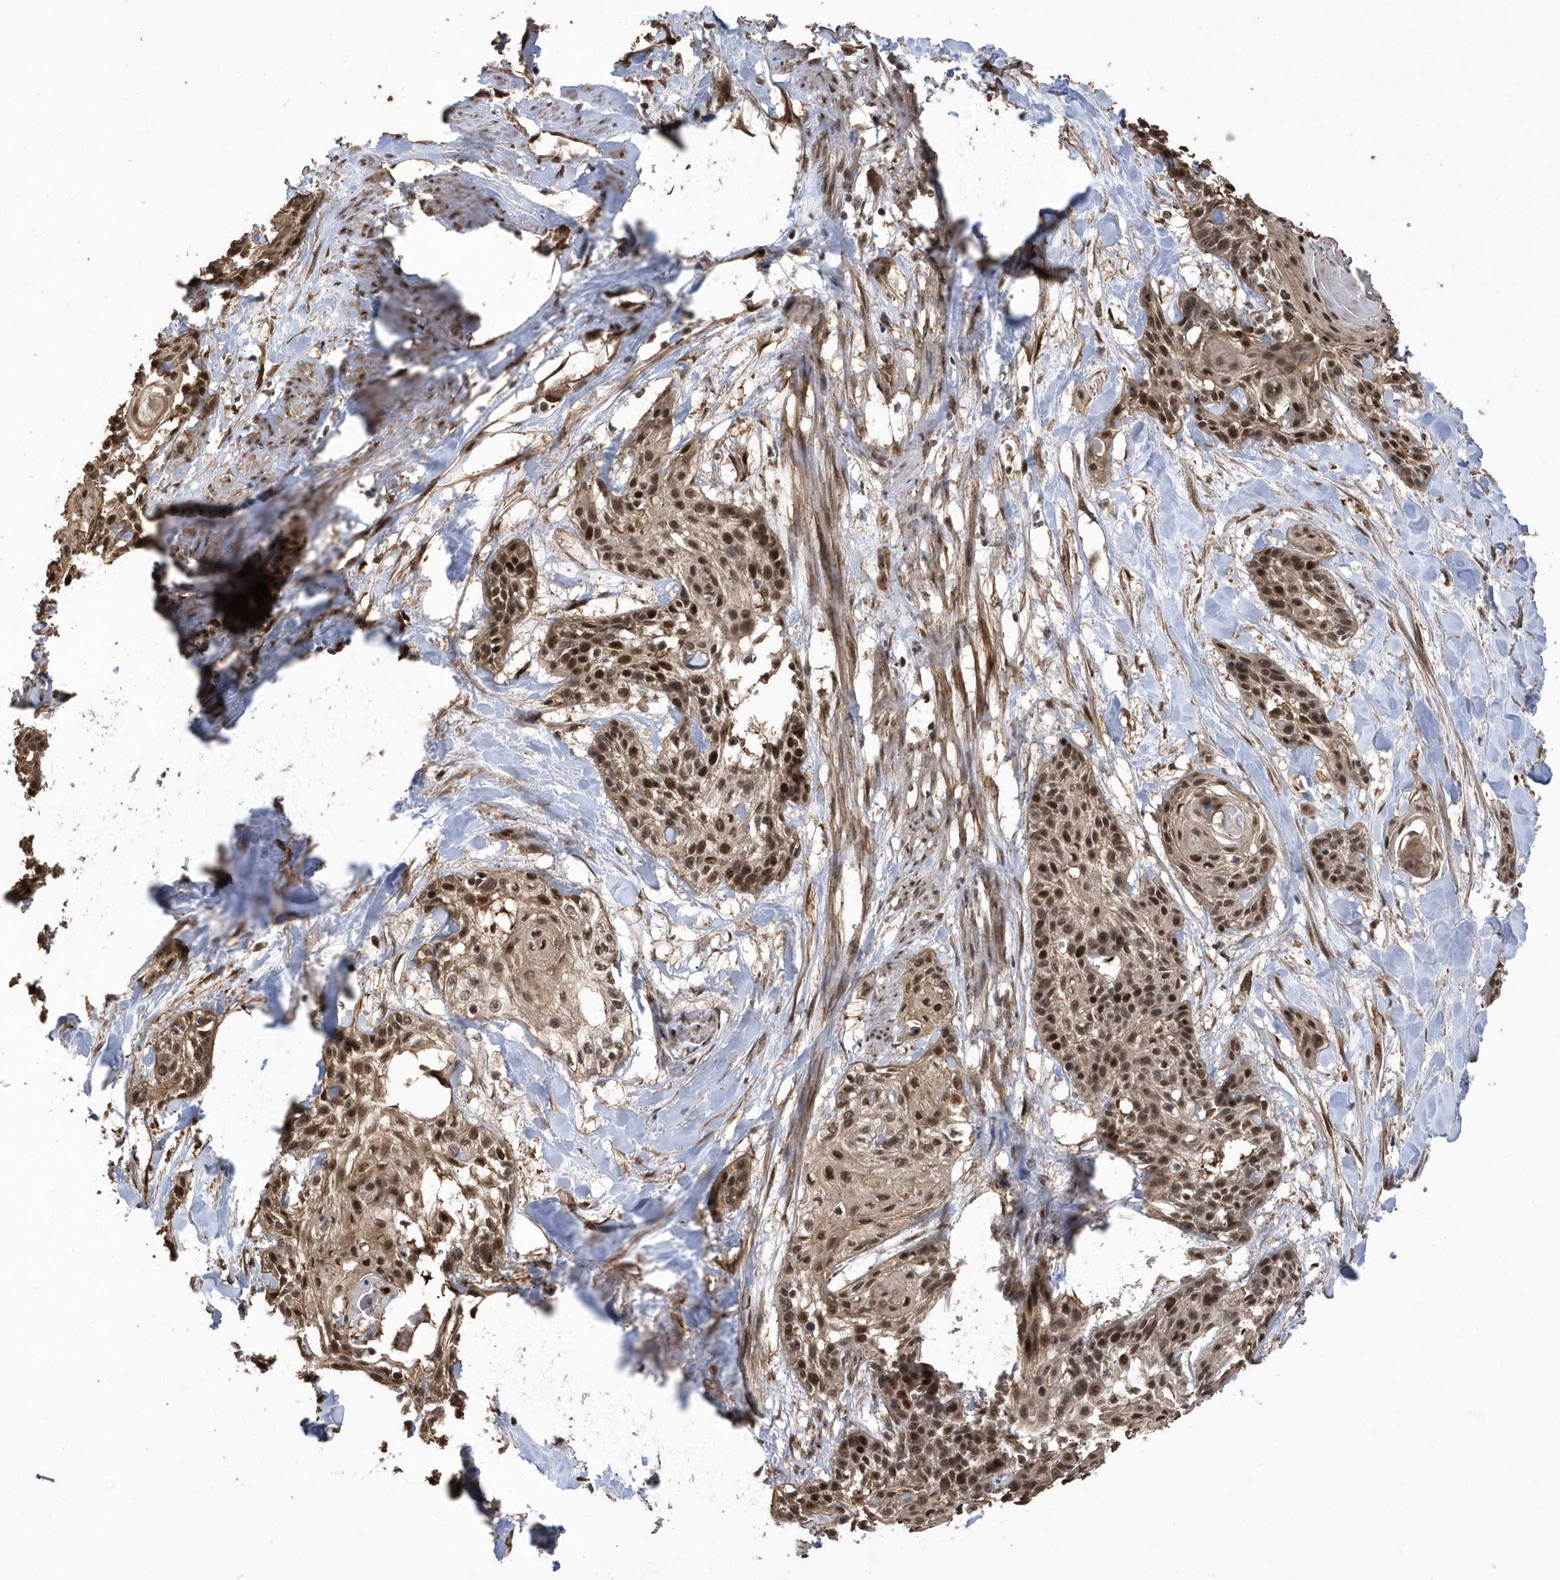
{"staining": {"intensity": "moderate", "quantity": ">75%", "location": "nuclear"}, "tissue": "cervical cancer", "cell_type": "Tumor cells", "image_type": "cancer", "snomed": [{"axis": "morphology", "description": "Squamous cell carcinoma, NOS"}, {"axis": "topography", "description": "Cervix"}], "caption": "High-magnification brightfield microscopy of squamous cell carcinoma (cervical) stained with DAB (brown) and counterstained with hematoxylin (blue). tumor cells exhibit moderate nuclear staining is appreciated in about>75% of cells.", "gene": "INTS12", "patient": {"sex": "female", "age": 57}}